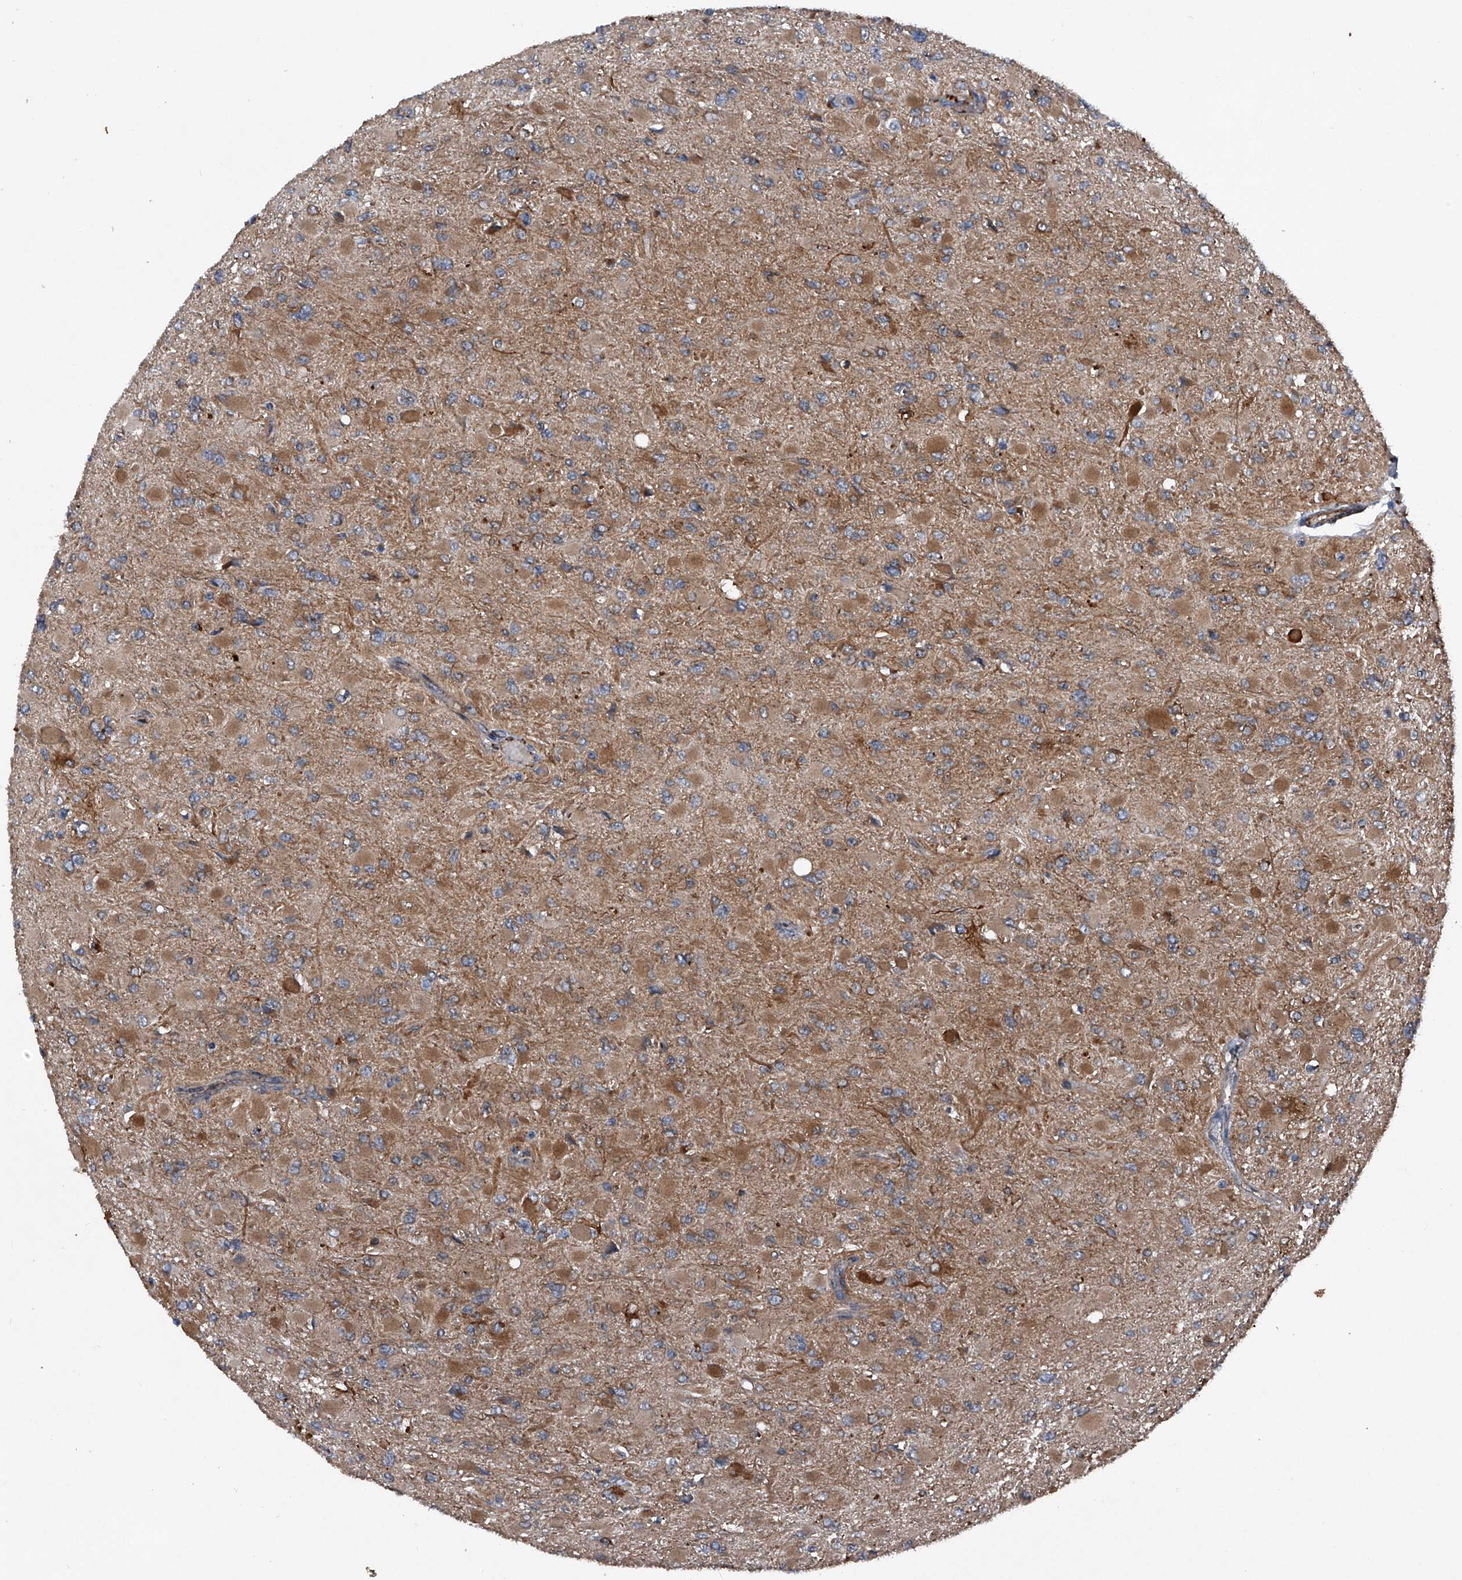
{"staining": {"intensity": "moderate", "quantity": "<25%", "location": "cytoplasmic/membranous"}, "tissue": "glioma", "cell_type": "Tumor cells", "image_type": "cancer", "snomed": [{"axis": "morphology", "description": "Glioma, malignant, High grade"}, {"axis": "topography", "description": "Cerebral cortex"}], "caption": "Immunohistochemical staining of human malignant glioma (high-grade) reveals low levels of moderate cytoplasmic/membranous protein positivity in approximately <25% of tumor cells.", "gene": "MAPKAP1", "patient": {"sex": "female", "age": 36}}